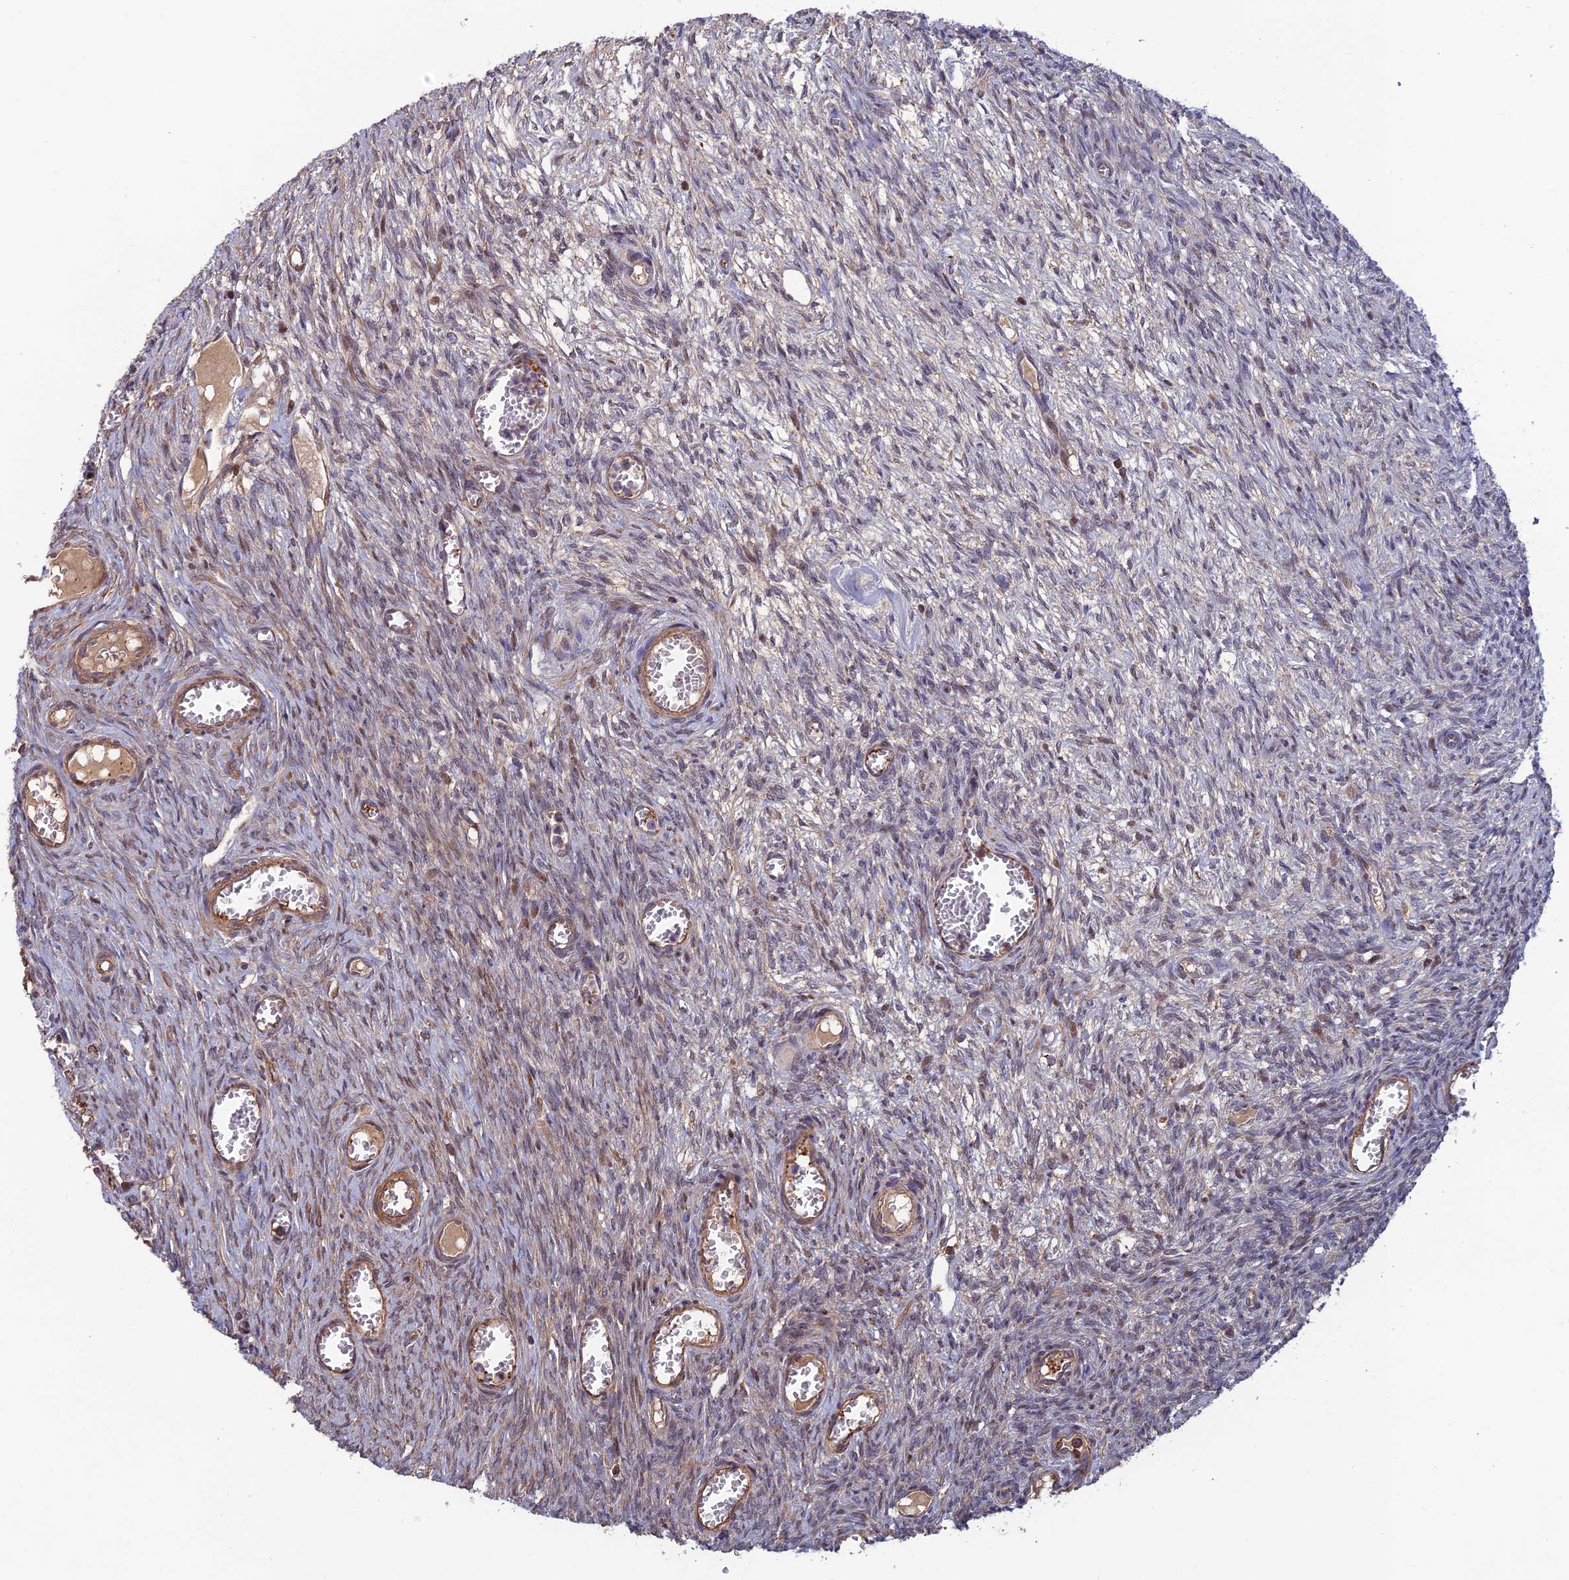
{"staining": {"intensity": "weak", "quantity": ">75%", "location": "cytoplasmic/membranous"}, "tissue": "ovary", "cell_type": "Follicle cells", "image_type": "normal", "snomed": [{"axis": "morphology", "description": "Normal tissue, NOS"}, {"axis": "topography", "description": "Ovary"}], "caption": "An image of ovary stained for a protein shows weak cytoplasmic/membranous brown staining in follicle cells. Immunohistochemistry stains the protein in brown and the nuclei are stained blue.", "gene": "CCDC183", "patient": {"sex": "female", "age": 44}}